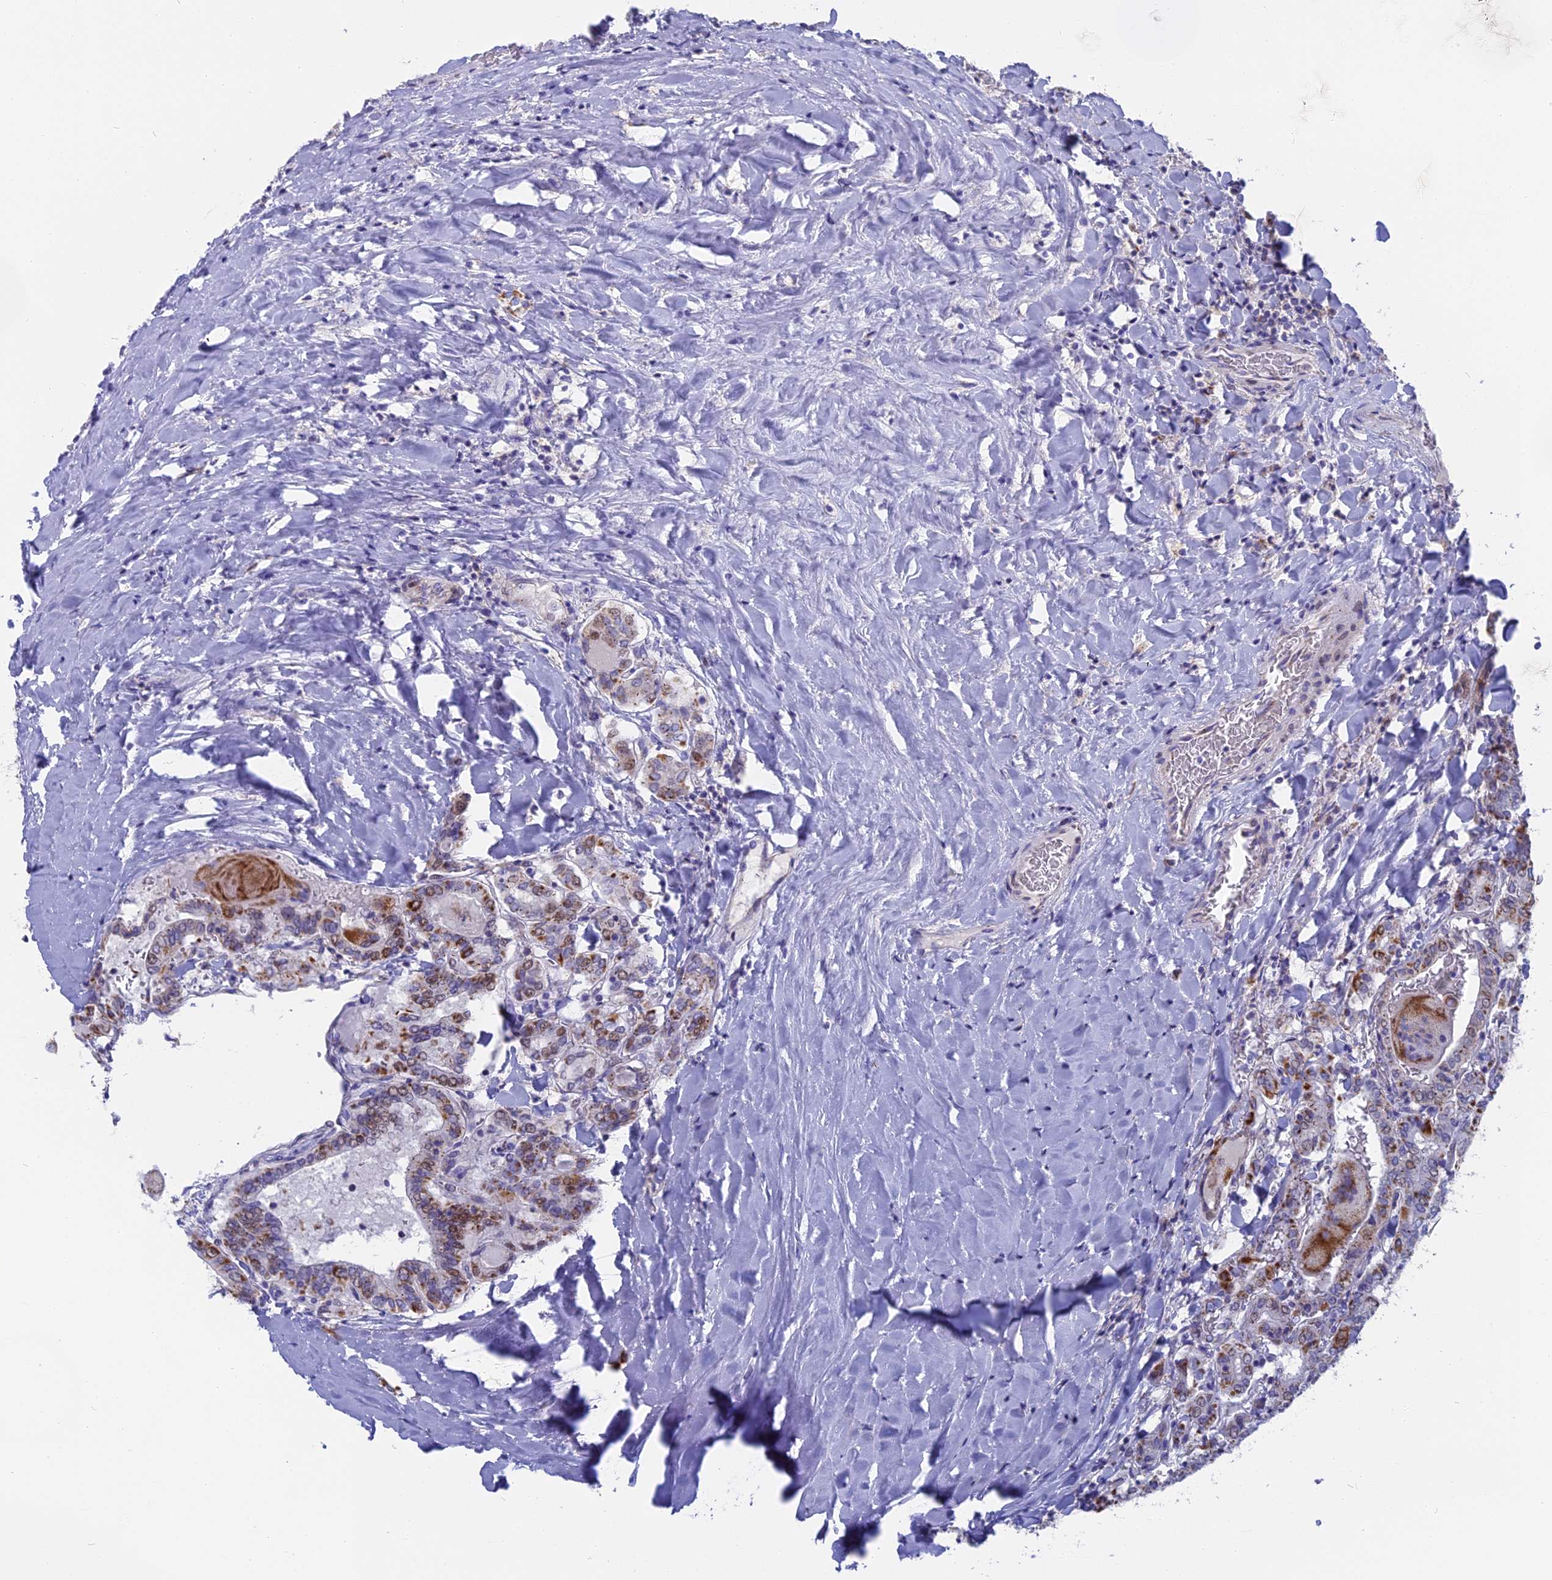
{"staining": {"intensity": "moderate", "quantity": "25%-75%", "location": "cytoplasmic/membranous"}, "tissue": "thyroid cancer", "cell_type": "Tumor cells", "image_type": "cancer", "snomed": [{"axis": "morphology", "description": "Papillary adenocarcinoma, NOS"}, {"axis": "topography", "description": "Thyroid gland"}], "caption": "This is an image of immunohistochemistry staining of thyroid papillary adenocarcinoma, which shows moderate positivity in the cytoplasmic/membranous of tumor cells.", "gene": "DTWD1", "patient": {"sex": "female", "age": 72}}